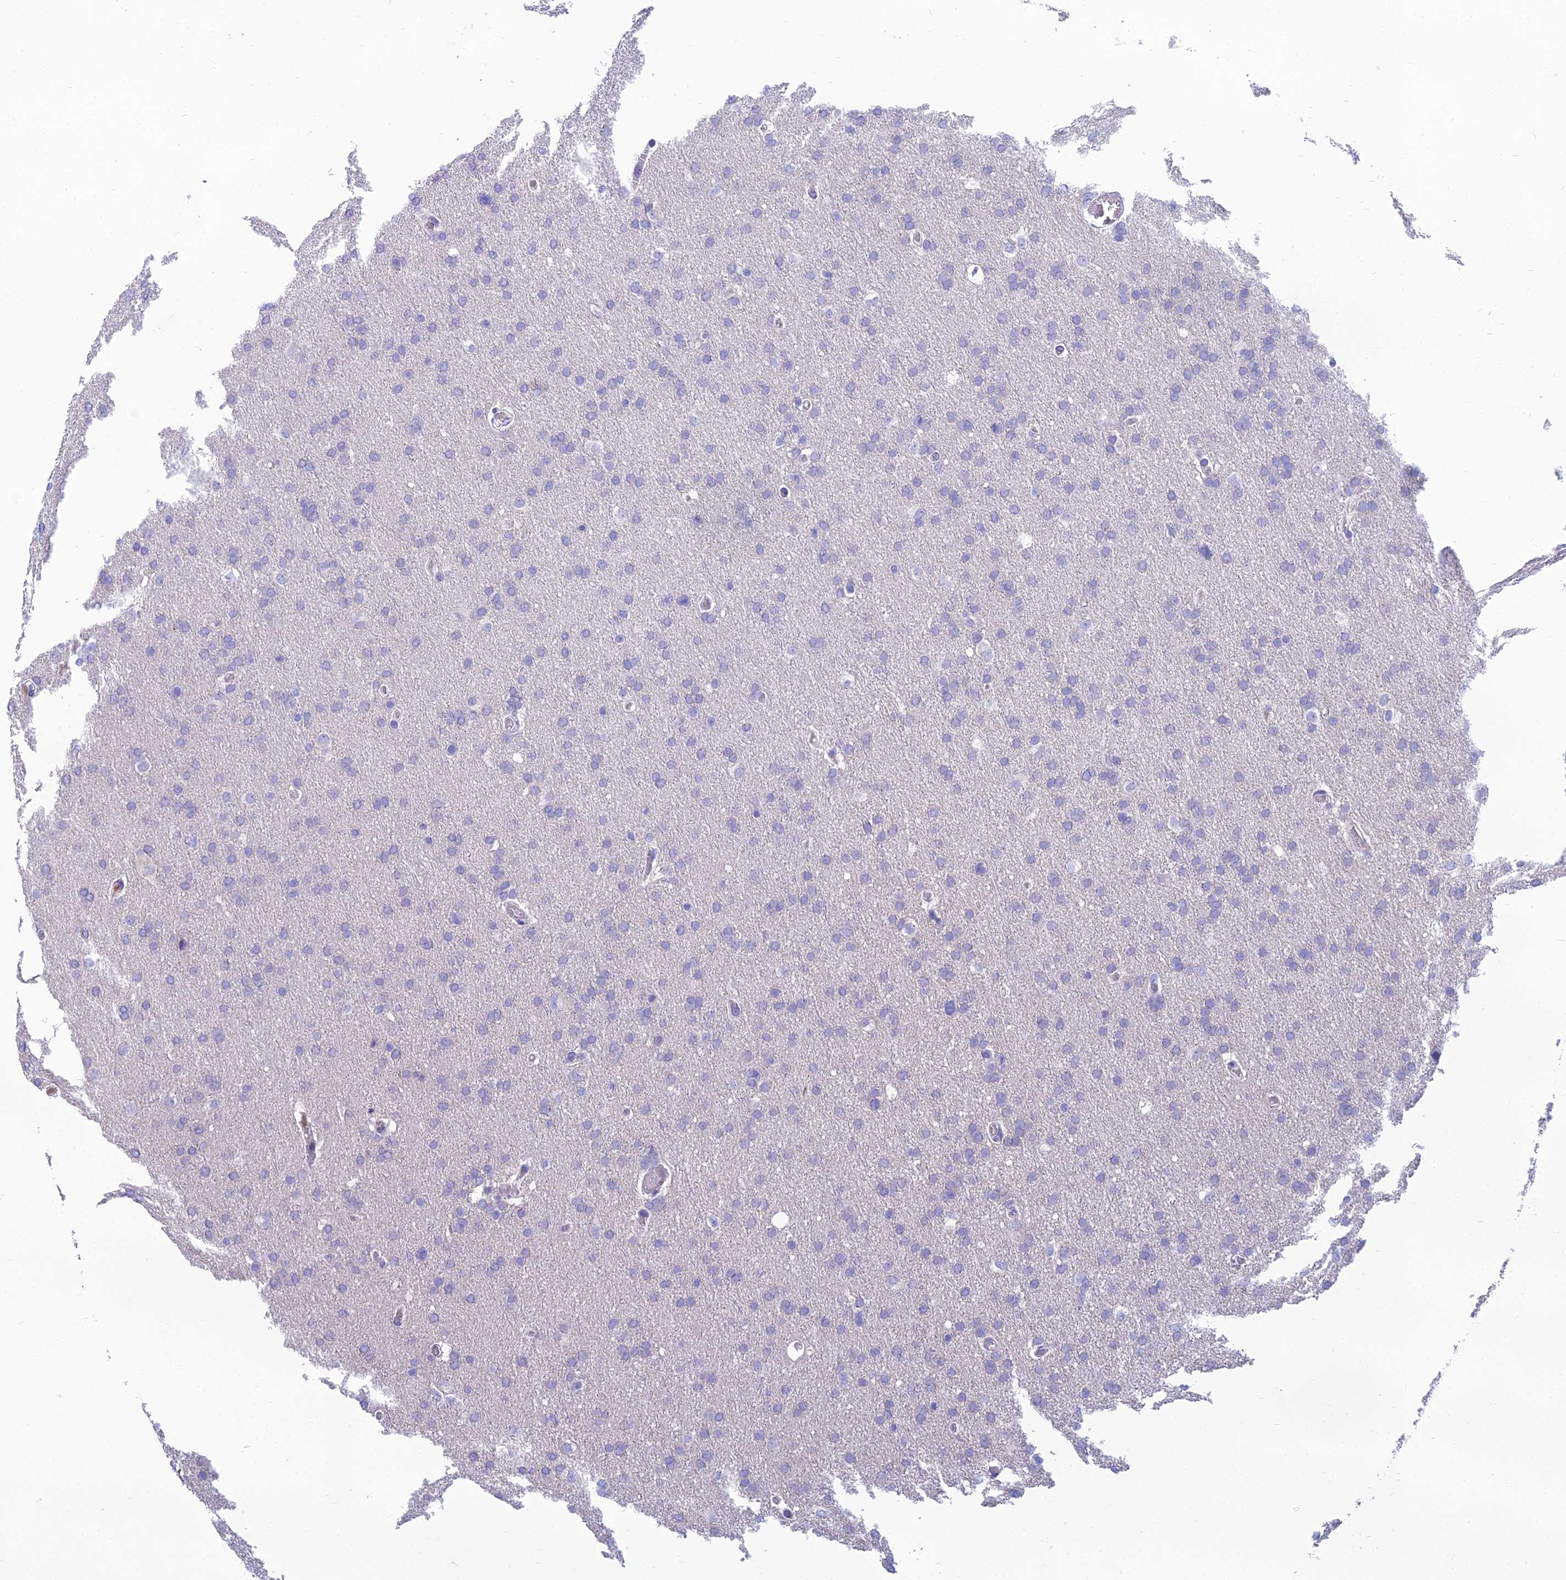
{"staining": {"intensity": "negative", "quantity": "none", "location": "none"}, "tissue": "glioma", "cell_type": "Tumor cells", "image_type": "cancer", "snomed": [{"axis": "morphology", "description": "Glioma, malignant, High grade"}, {"axis": "topography", "description": "Cerebral cortex"}], "caption": "Immunohistochemical staining of human glioma displays no significant positivity in tumor cells.", "gene": "SPTLC3", "patient": {"sex": "female", "age": 36}}